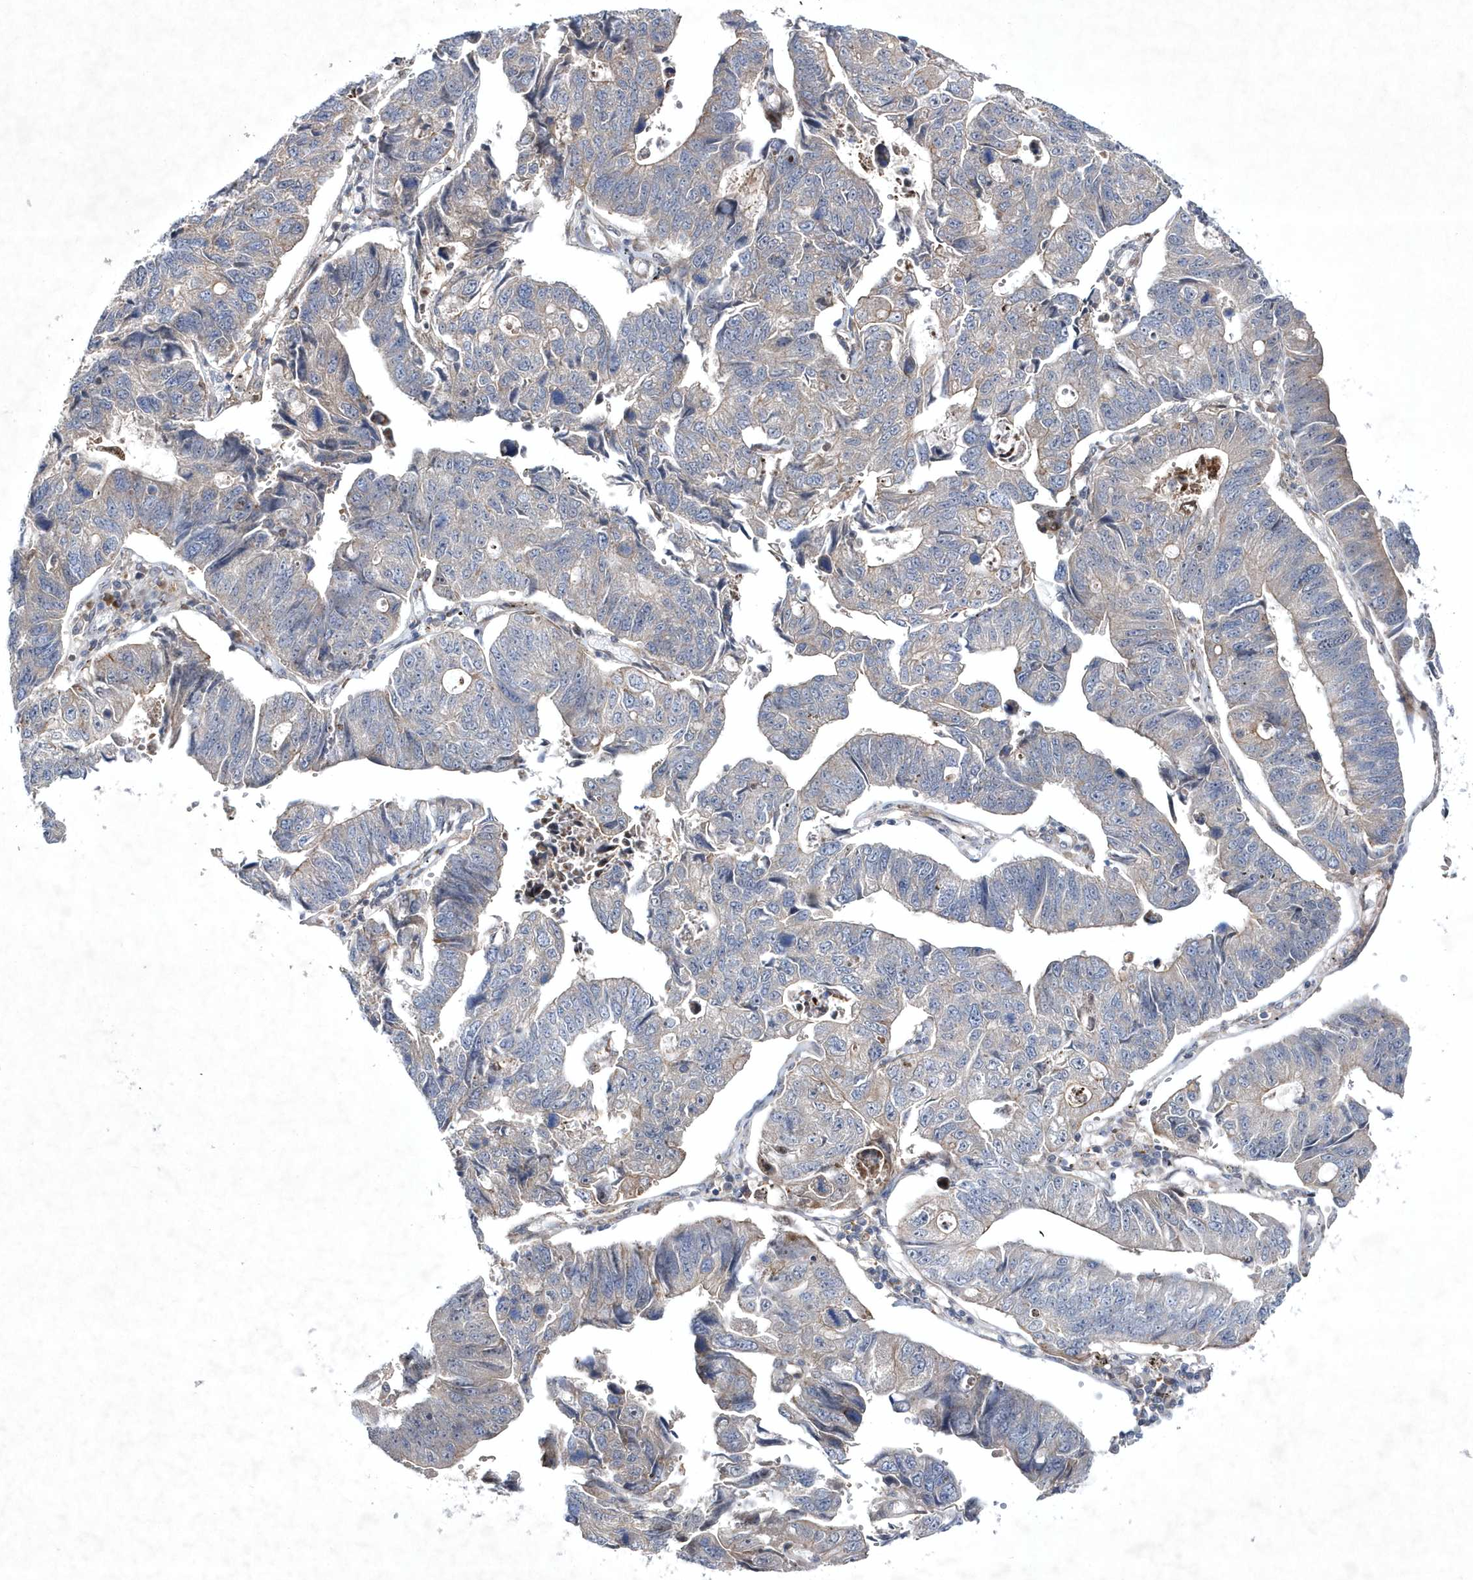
{"staining": {"intensity": "weak", "quantity": "<25%", "location": "cytoplasmic/membranous"}, "tissue": "stomach cancer", "cell_type": "Tumor cells", "image_type": "cancer", "snomed": [{"axis": "morphology", "description": "Adenocarcinoma, NOS"}, {"axis": "topography", "description": "Stomach"}], "caption": "Tumor cells show no significant protein positivity in adenocarcinoma (stomach).", "gene": "DSPP", "patient": {"sex": "male", "age": 59}}